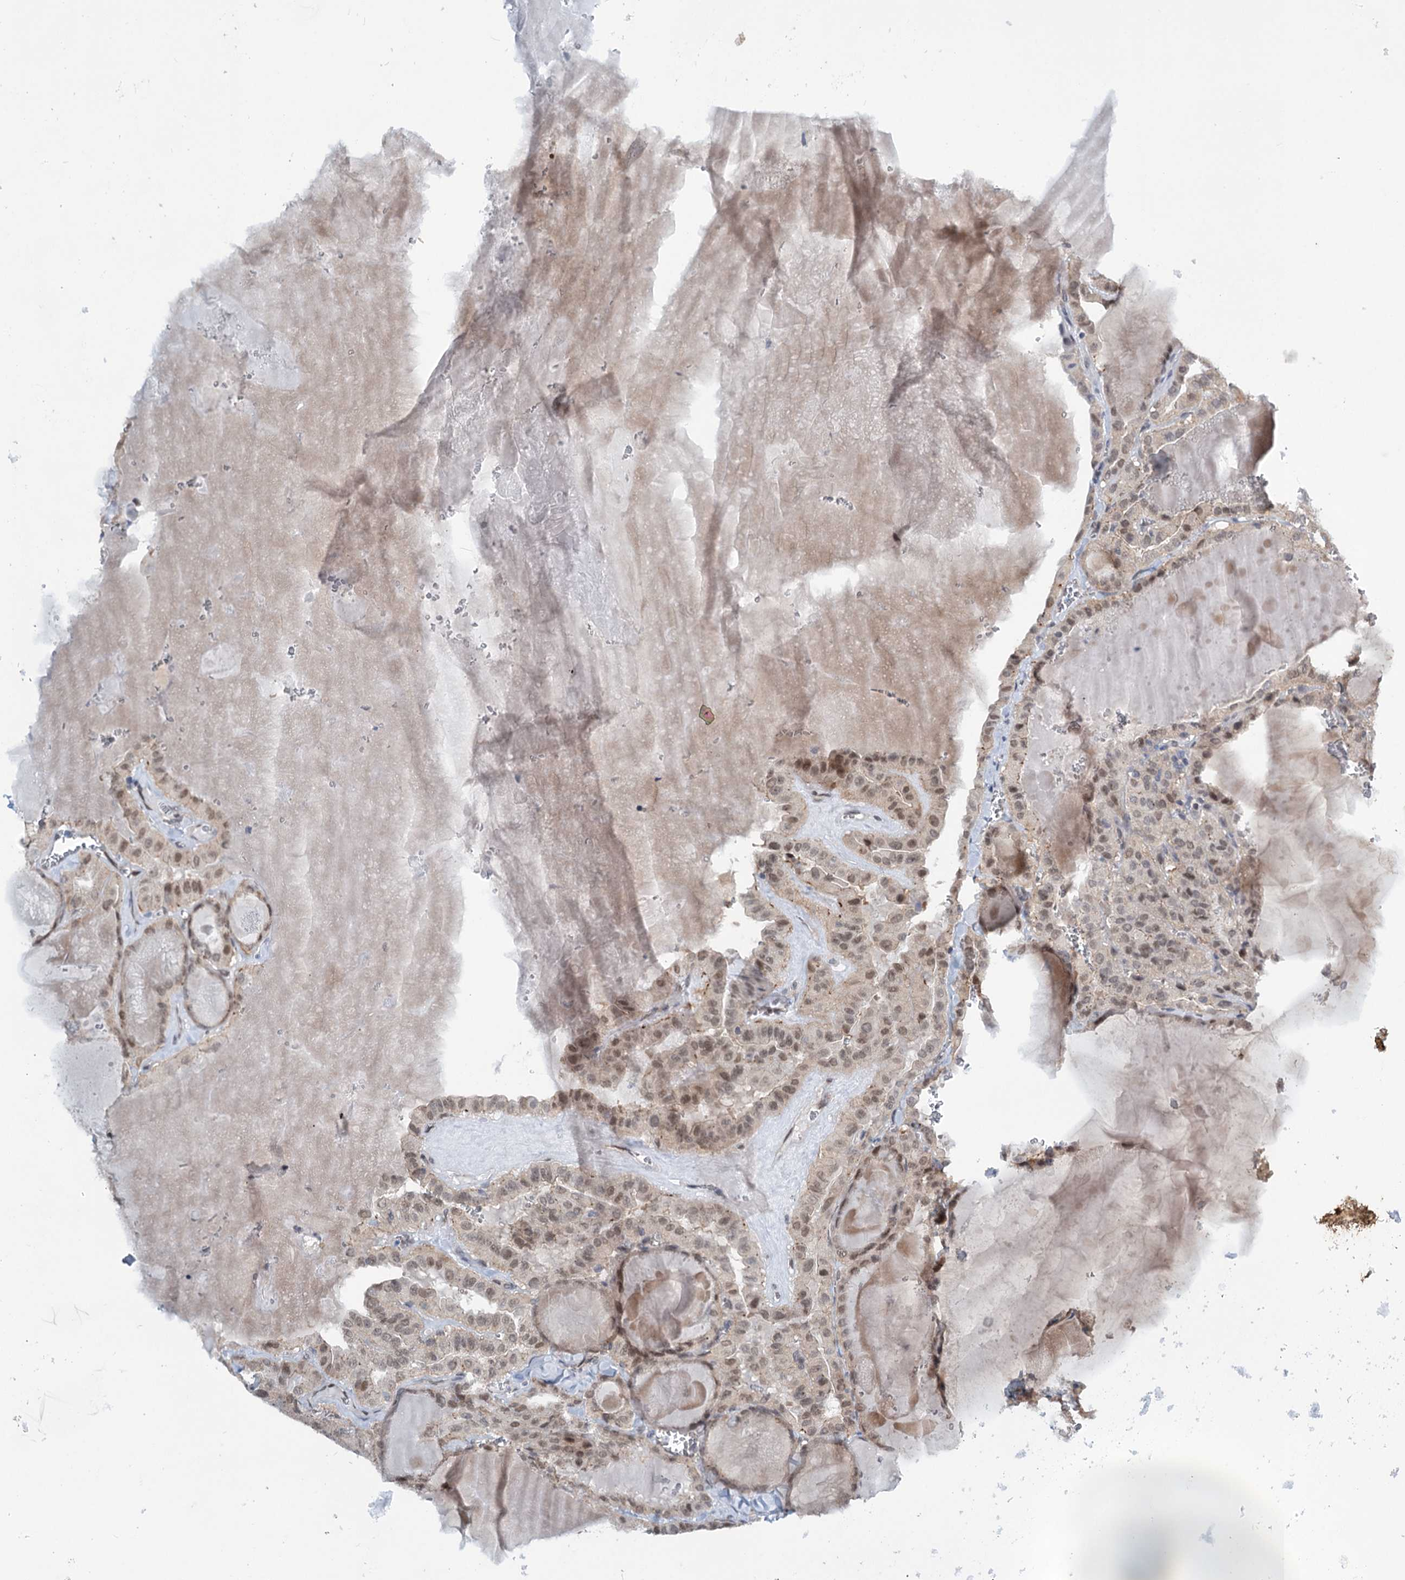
{"staining": {"intensity": "weak", "quantity": "25%-75%", "location": "nuclear"}, "tissue": "thyroid cancer", "cell_type": "Tumor cells", "image_type": "cancer", "snomed": [{"axis": "morphology", "description": "Papillary adenocarcinoma, NOS"}, {"axis": "topography", "description": "Thyroid gland"}], "caption": "Thyroid papillary adenocarcinoma stained with DAB (3,3'-diaminobenzidine) immunohistochemistry demonstrates low levels of weak nuclear expression in approximately 25%-75% of tumor cells.", "gene": "DCUN1D4", "patient": {"sex": "male", "age": 52}}